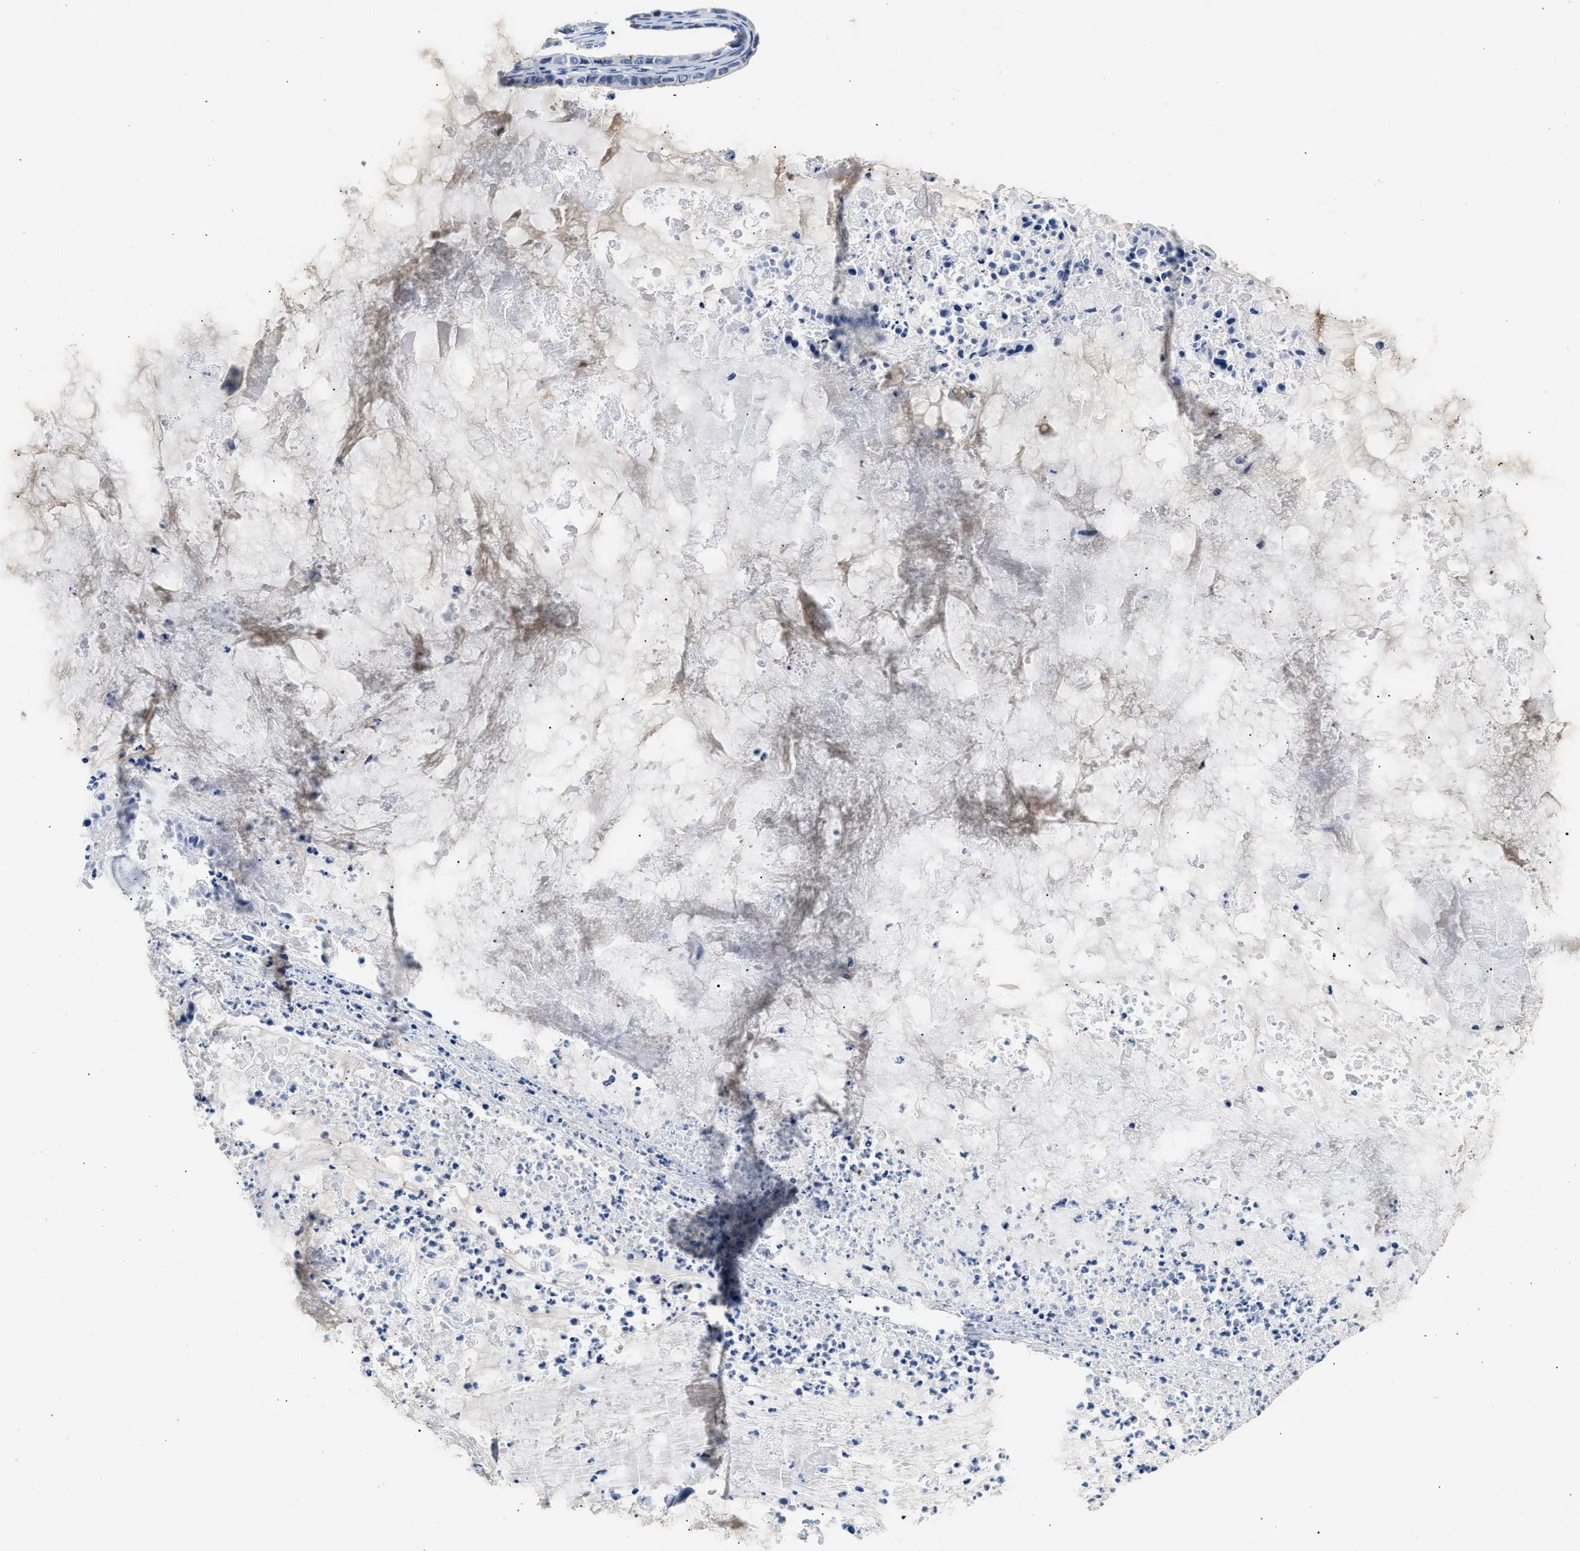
{"staining": {"intensity": "negative", "quantity": "none", "location": "none"}, "tissue": "ovarian cancer", "cell_type": "Tumor cells", "image_type": "cancer", "snomed": [{"axis": "morphology", "description": "Cystadenocarcinoma, mucinous, NOS"}, {"axis": "topography", "description": "Ovary"}], "caption": "IHC photomicrograph of ovarian mucinous cystadenocarcinoma stained for a protein (brown), which reveals no staining in tumor cells. (IHC, brightfield microscopy, high magnification).", "gene": "MED22", "patient": {"sex": "female", "age": 80}}